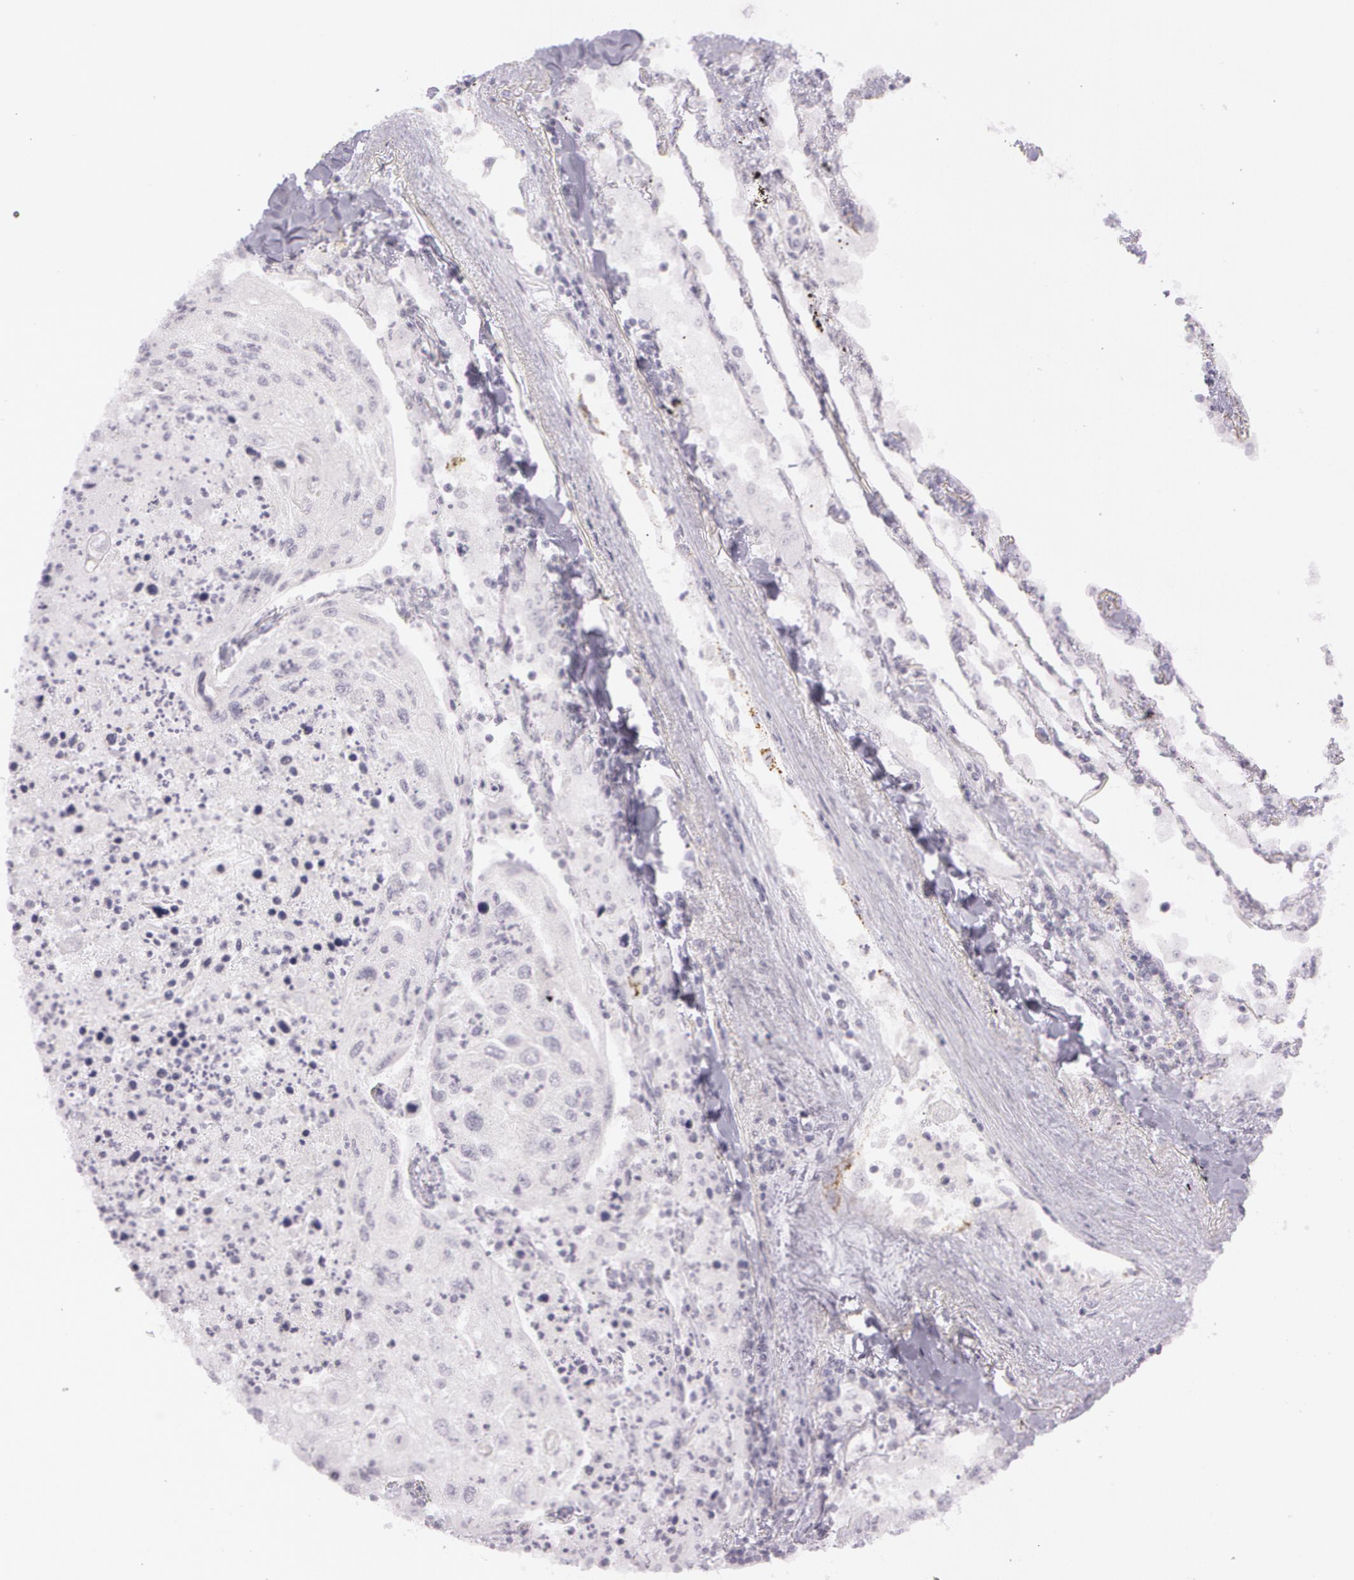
{"staining": {"intensity": "negative", "quantity": "none", "location": "none"}, "tissue": "lung cancer", "cell_type": "Tumor cells", "image_type": "cancer", "snomed": [{"axis": "morphology", "description": "Squamous cell carcinoma, NOS"}, {"axis": "topography", "description": "Lung"}], "caption": "DAB immunohistochemical staining of human lung cancer shows no significant staining in tumor cells. The staining is performed using DAB (3,3'-diaminobenzidine) brown chromogen with nuclei counter-stained in using hematoxylin.", "gene": "OTC", "patient": {"sex": "male", "age": 75}}